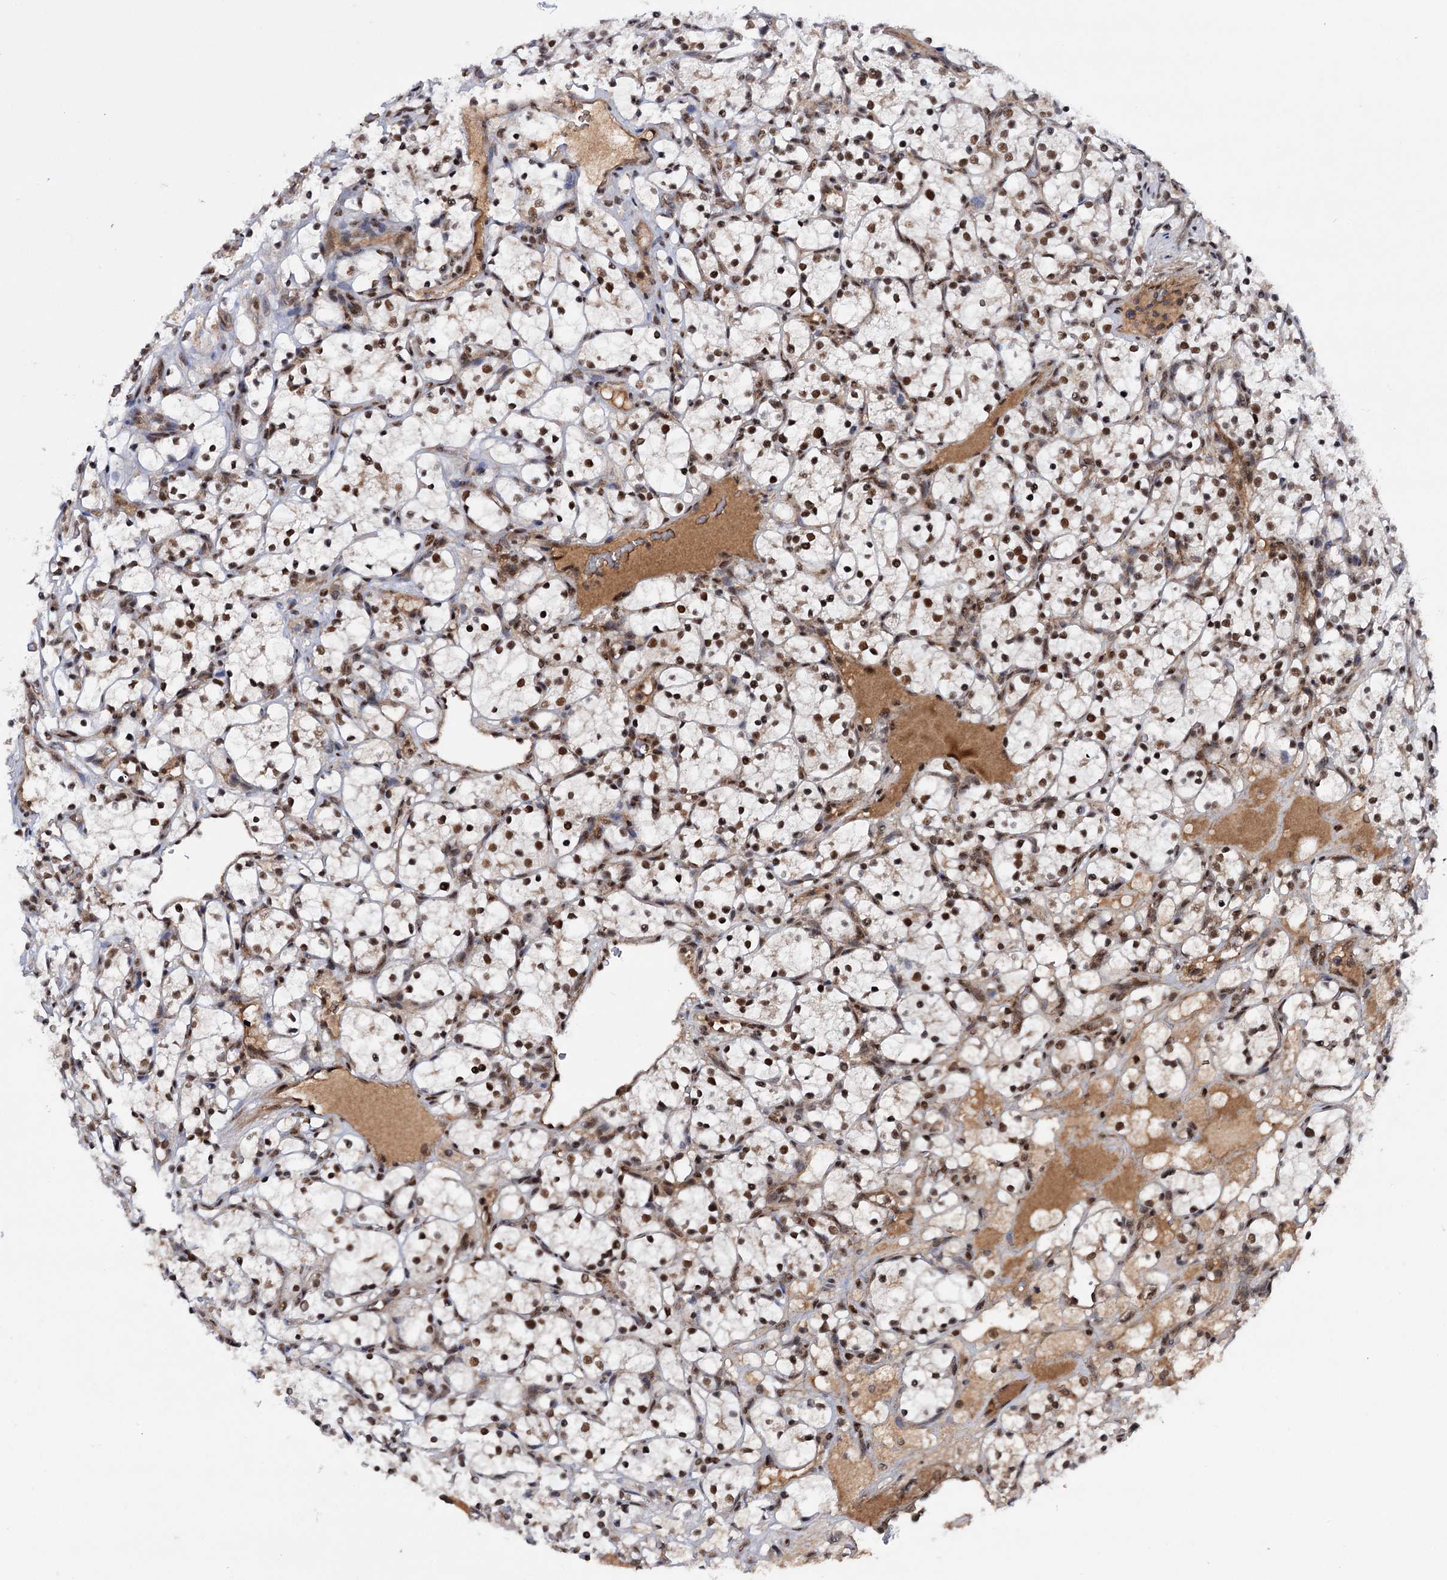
{"staining": {"intensity": "strong", "quantity": ">75%", "location": "nuclear"}, "tissue": "renal cancer", "cell_type": "Tumor cells", "image_type": "cancer", "snomed": [{"axis": "morphology", "description": "Adenocarcinoma, NOS"}, {"axis": "topography", "description": "Kidney"}], "caption": "Tumor cells exhibit high levels of strong nuclear expression in about >75% of cells in renal adenocarcinoma.", "gene": "TBC1D12", "patient": {"sex": "female", "age": 69}}